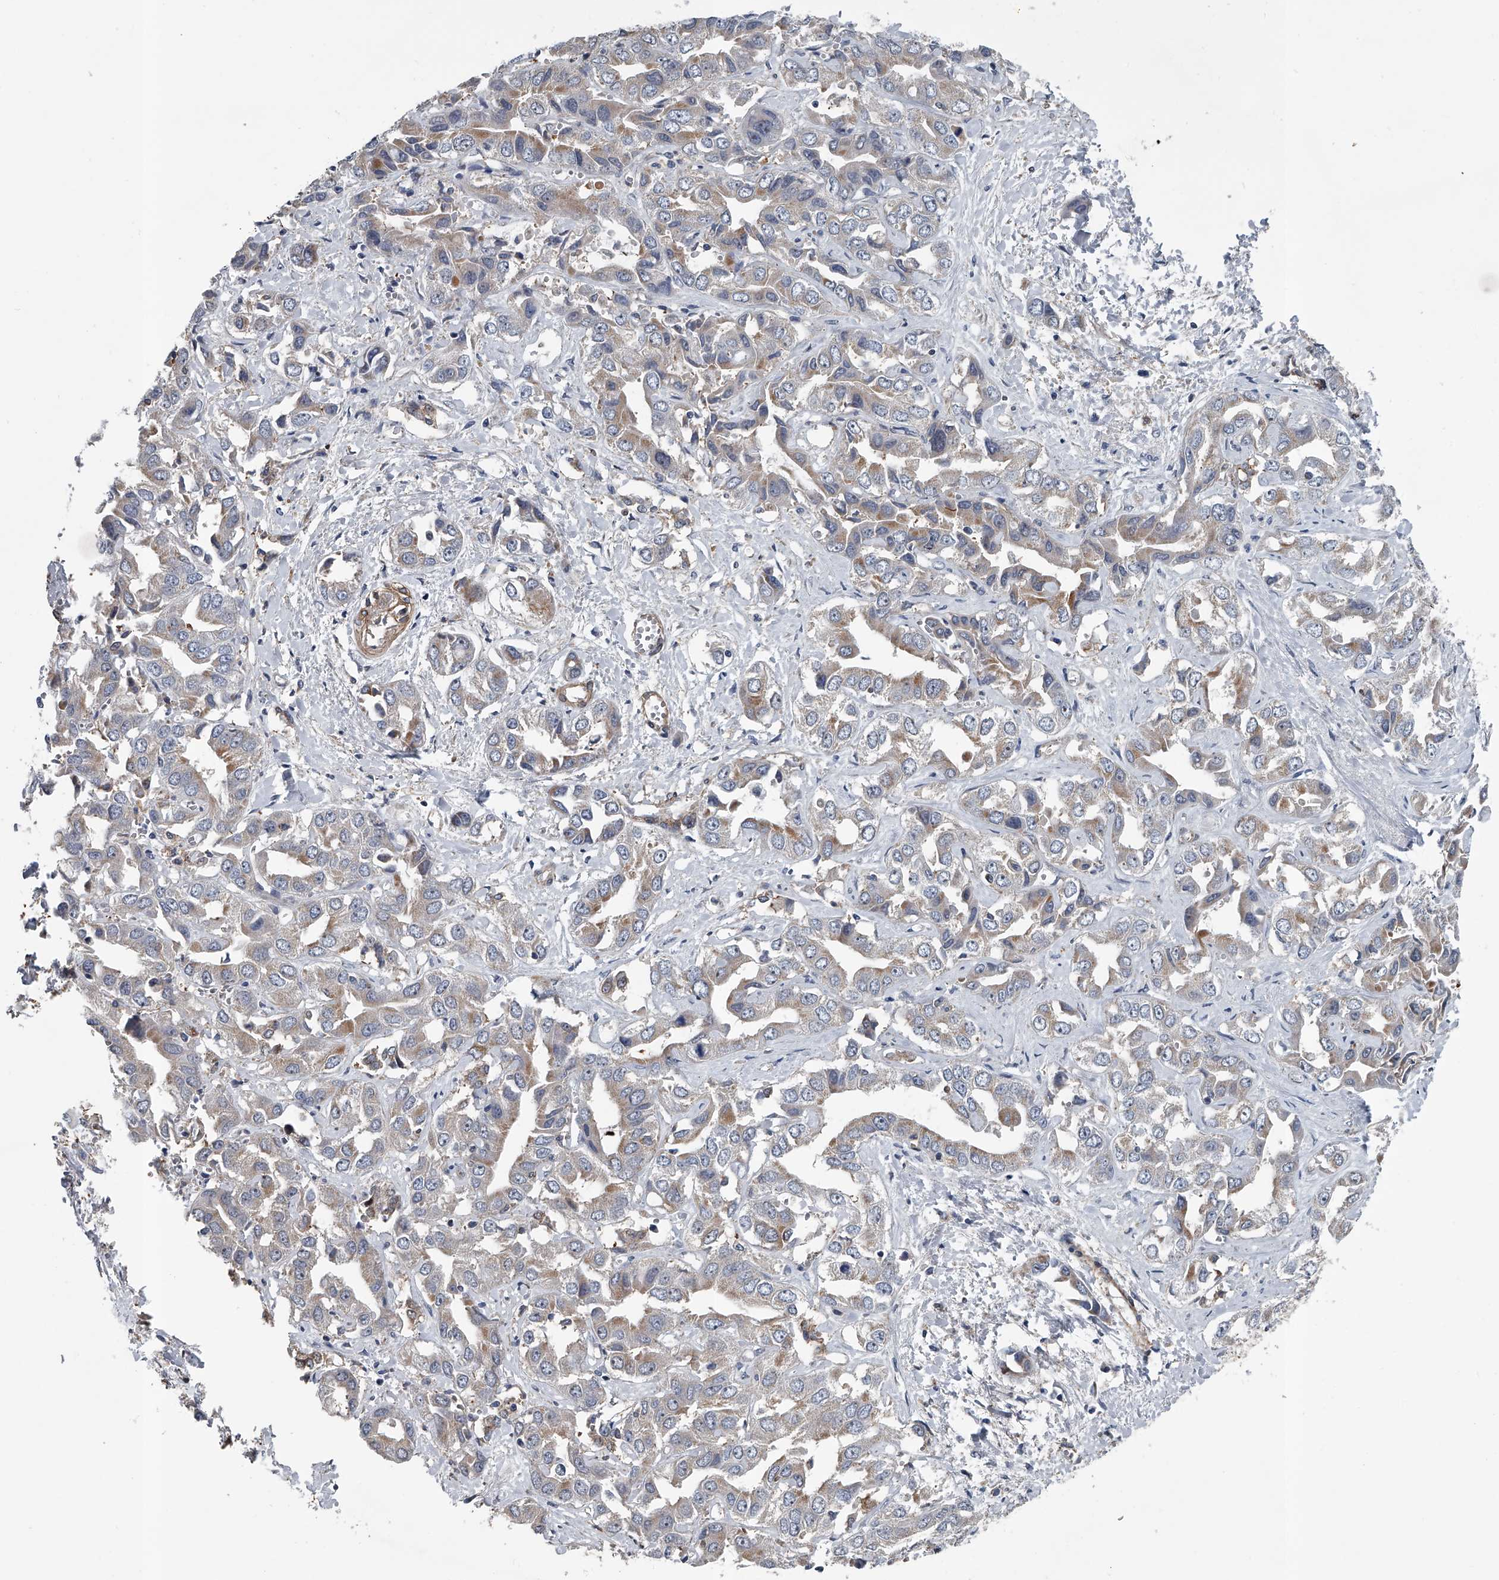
{"staining": {"intensity": "weak", "quantity": "25%-75%", "location": "cytoplasmic/membranous"}, "tissue": "liver cancer", "cell_type": "Tumor cells", "image_type": "cancer", "snomed": [{"axis": "morphology", "description": "Cholangiocarcinoma"}, {"axis": "topography", "description": "Liver"}], "caption": "Liver cancer (cholangiocarcinoma) stained with a brown dye reveals weak cytoplasmic/membranous positive expression in approximately 25%-75% of tumor cells.", "gene": "LDLRAD2", "patient": {"sex": "female", "age": 52}}